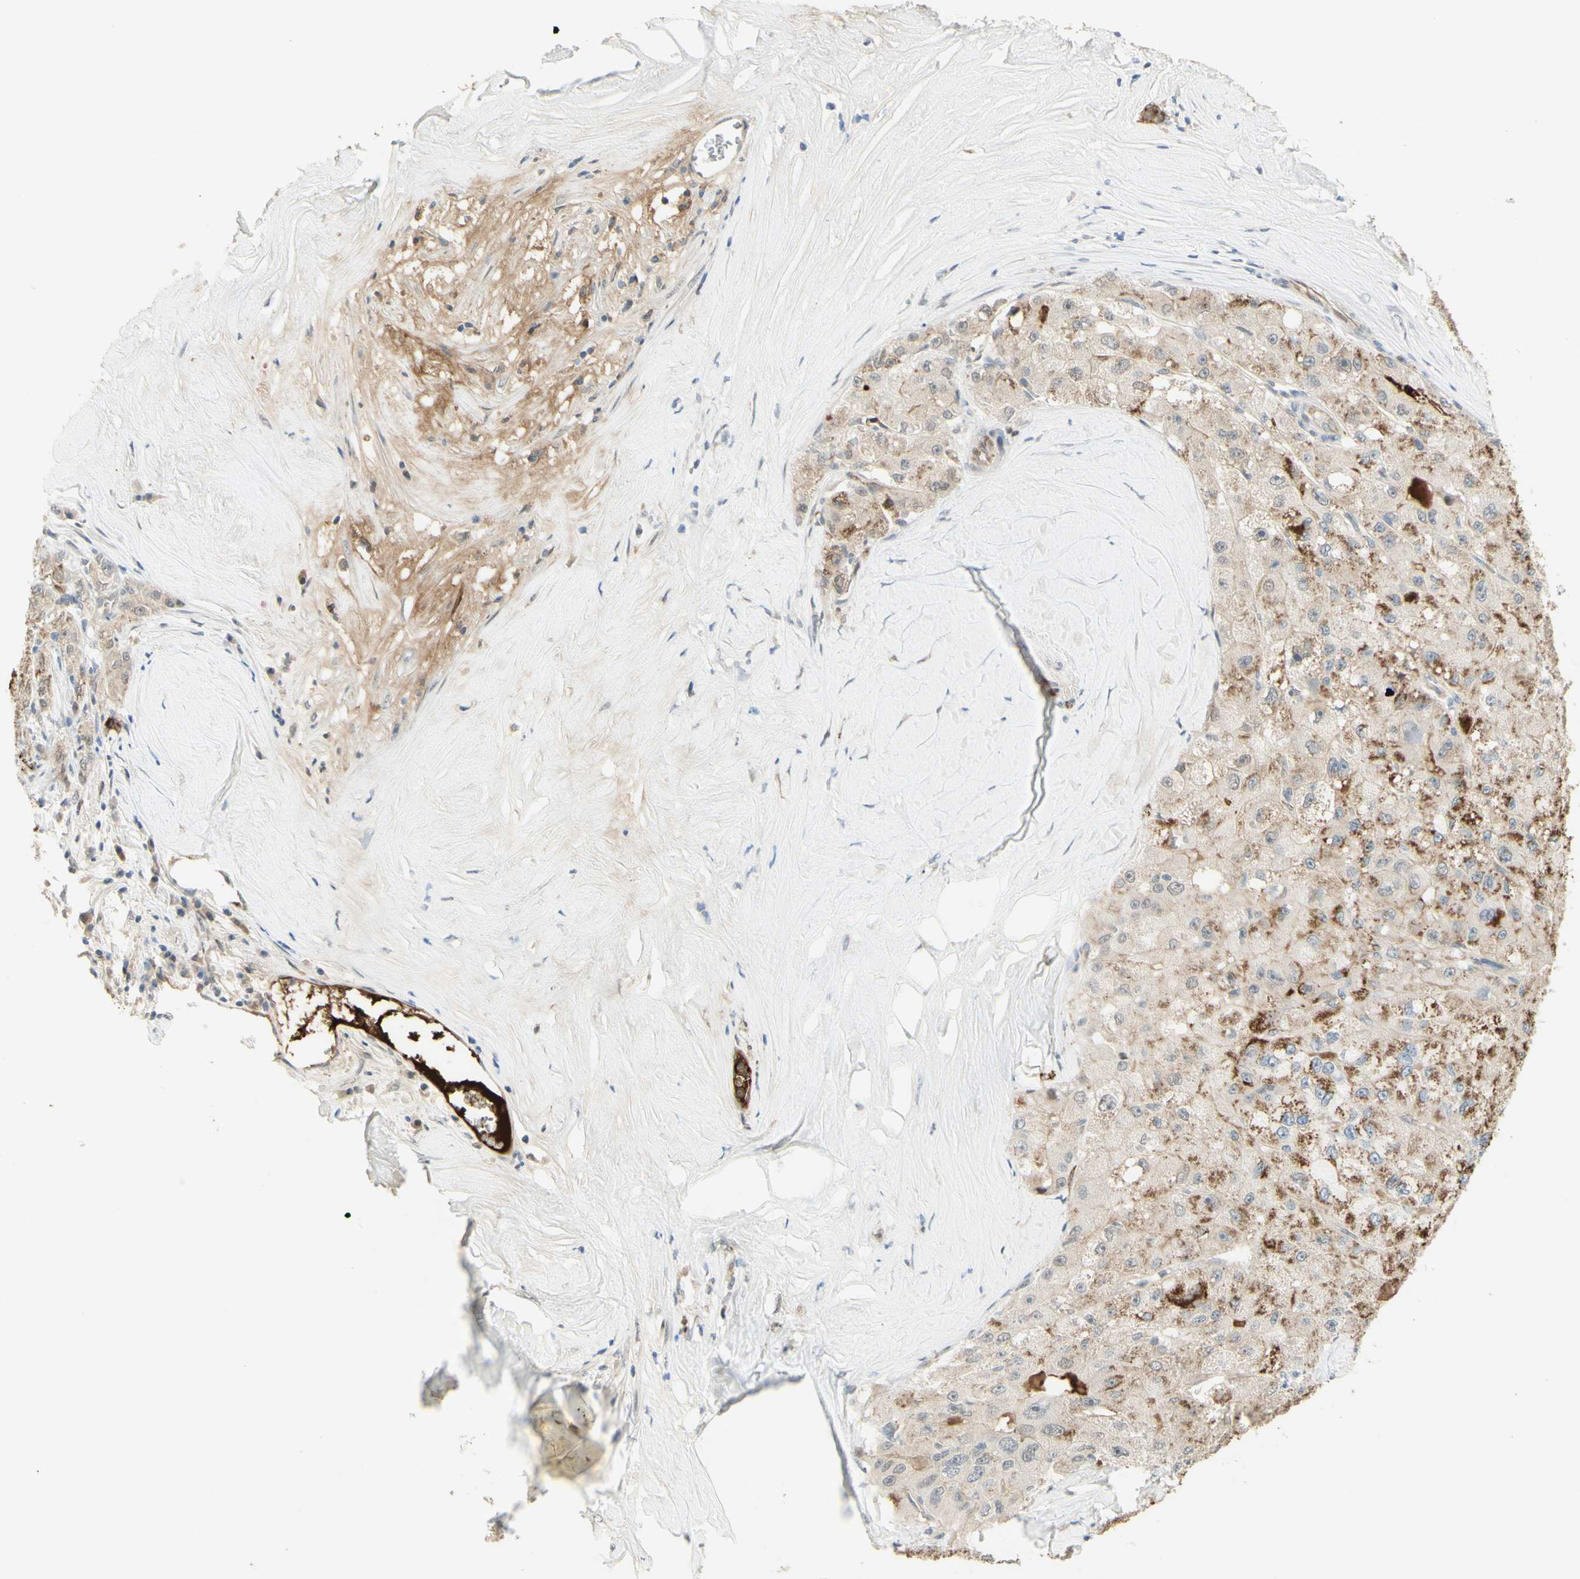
{"staining": {"intensity": "strong", "quantity": ">75%", "location": "cytoplasmic/membranous"}, "tissue": "liver cancer", "cell_type": "Tumor cells", "image_type": "cancer", "snomed": [{"axis": "morphology", "description": "Carcinoma, Hepatocellular, NOS"}, {"axis": "topography", "description": "Liver"}], "caption": "Liver cancer (hepatocellular carcinoma) tissue demonstrates strong cytoplasmic/membranous staining in approximately >75% of tumor cells The staining was performed using DAB (3,3'-diaminobenzidine) to visualize the protein expression in brown, while the nuclei were stained in blue with hematoxylin (Magnification: 20x).", "gene": "ANGPT2", "patient": {"sex": "male", "age": 80}}